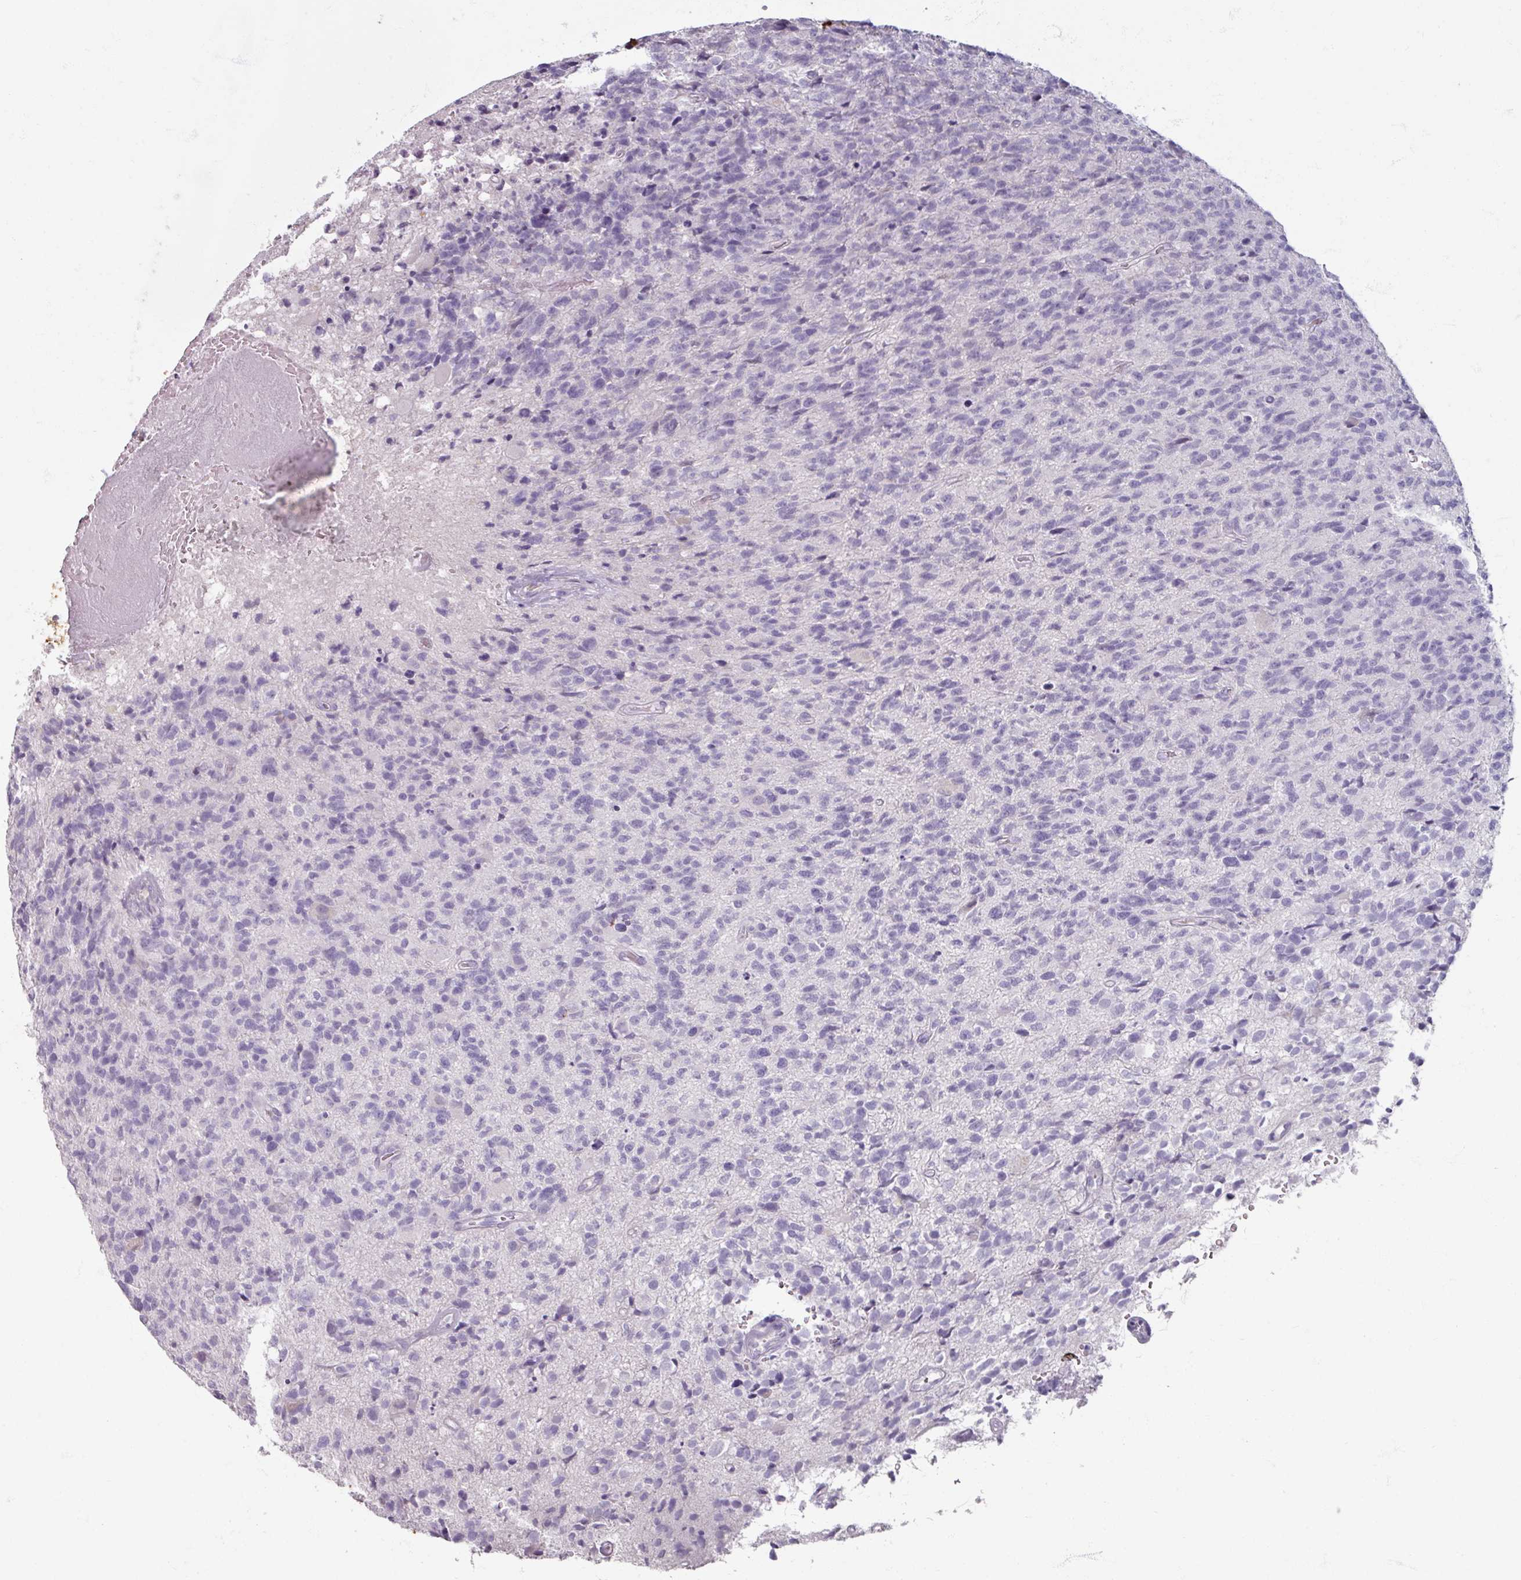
{"staining": {"intensity": "negative", "quantity": "none", "location": "none"}, "tissue": "glioma", "cell_type": "Tumor cells", "image_type": "cancer", "snomed": [{"axis": "morphology", "description": "Glioma, malignant, High grade"}, {"axis": "topography", "description": "Brain"}], "caption": "This is an immunohistochemistry (IHC) image of human glioma. There is no expression in tumor cells.", "gene": "TG", "patient": {"sex": "male", "age": 76}}